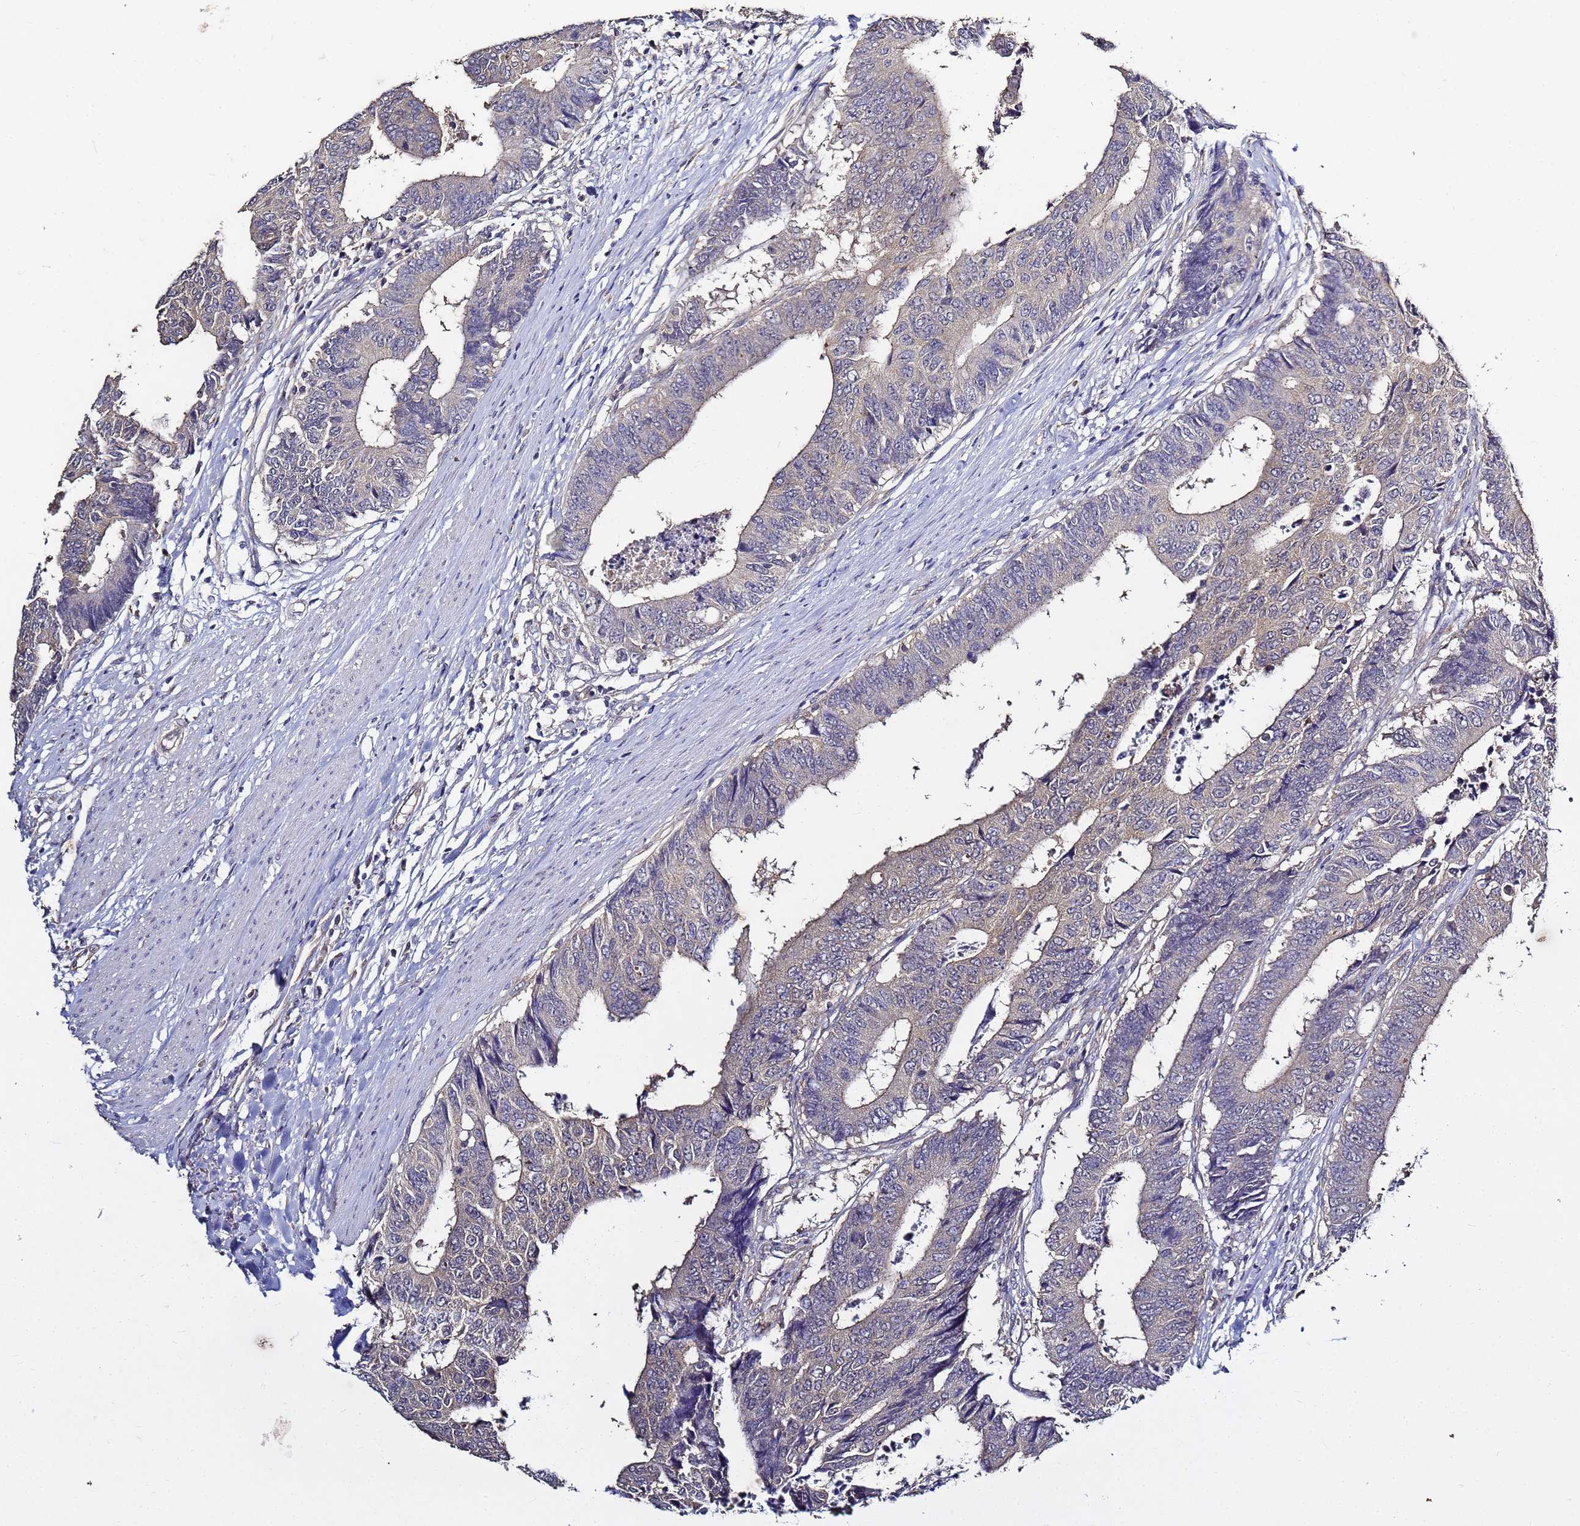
{"staining": {"intensity": "negative", "quantity": "none", "location": "none"}, "tissue": "colorectal cancer", "cell_type": "Tumor cells", "image_type": "cancer", "snomed": [{"axis": "morphology", "description": "Adenocarcinoma, NOS"}, {"axis": "topography", "description": "Rectum"}], "caption": "Tumor cells are negative for protein expression in human colorectal adenocarcinoma.", "gene": "ENOPH1", "patient": {"sex": "male", "age": 84}}